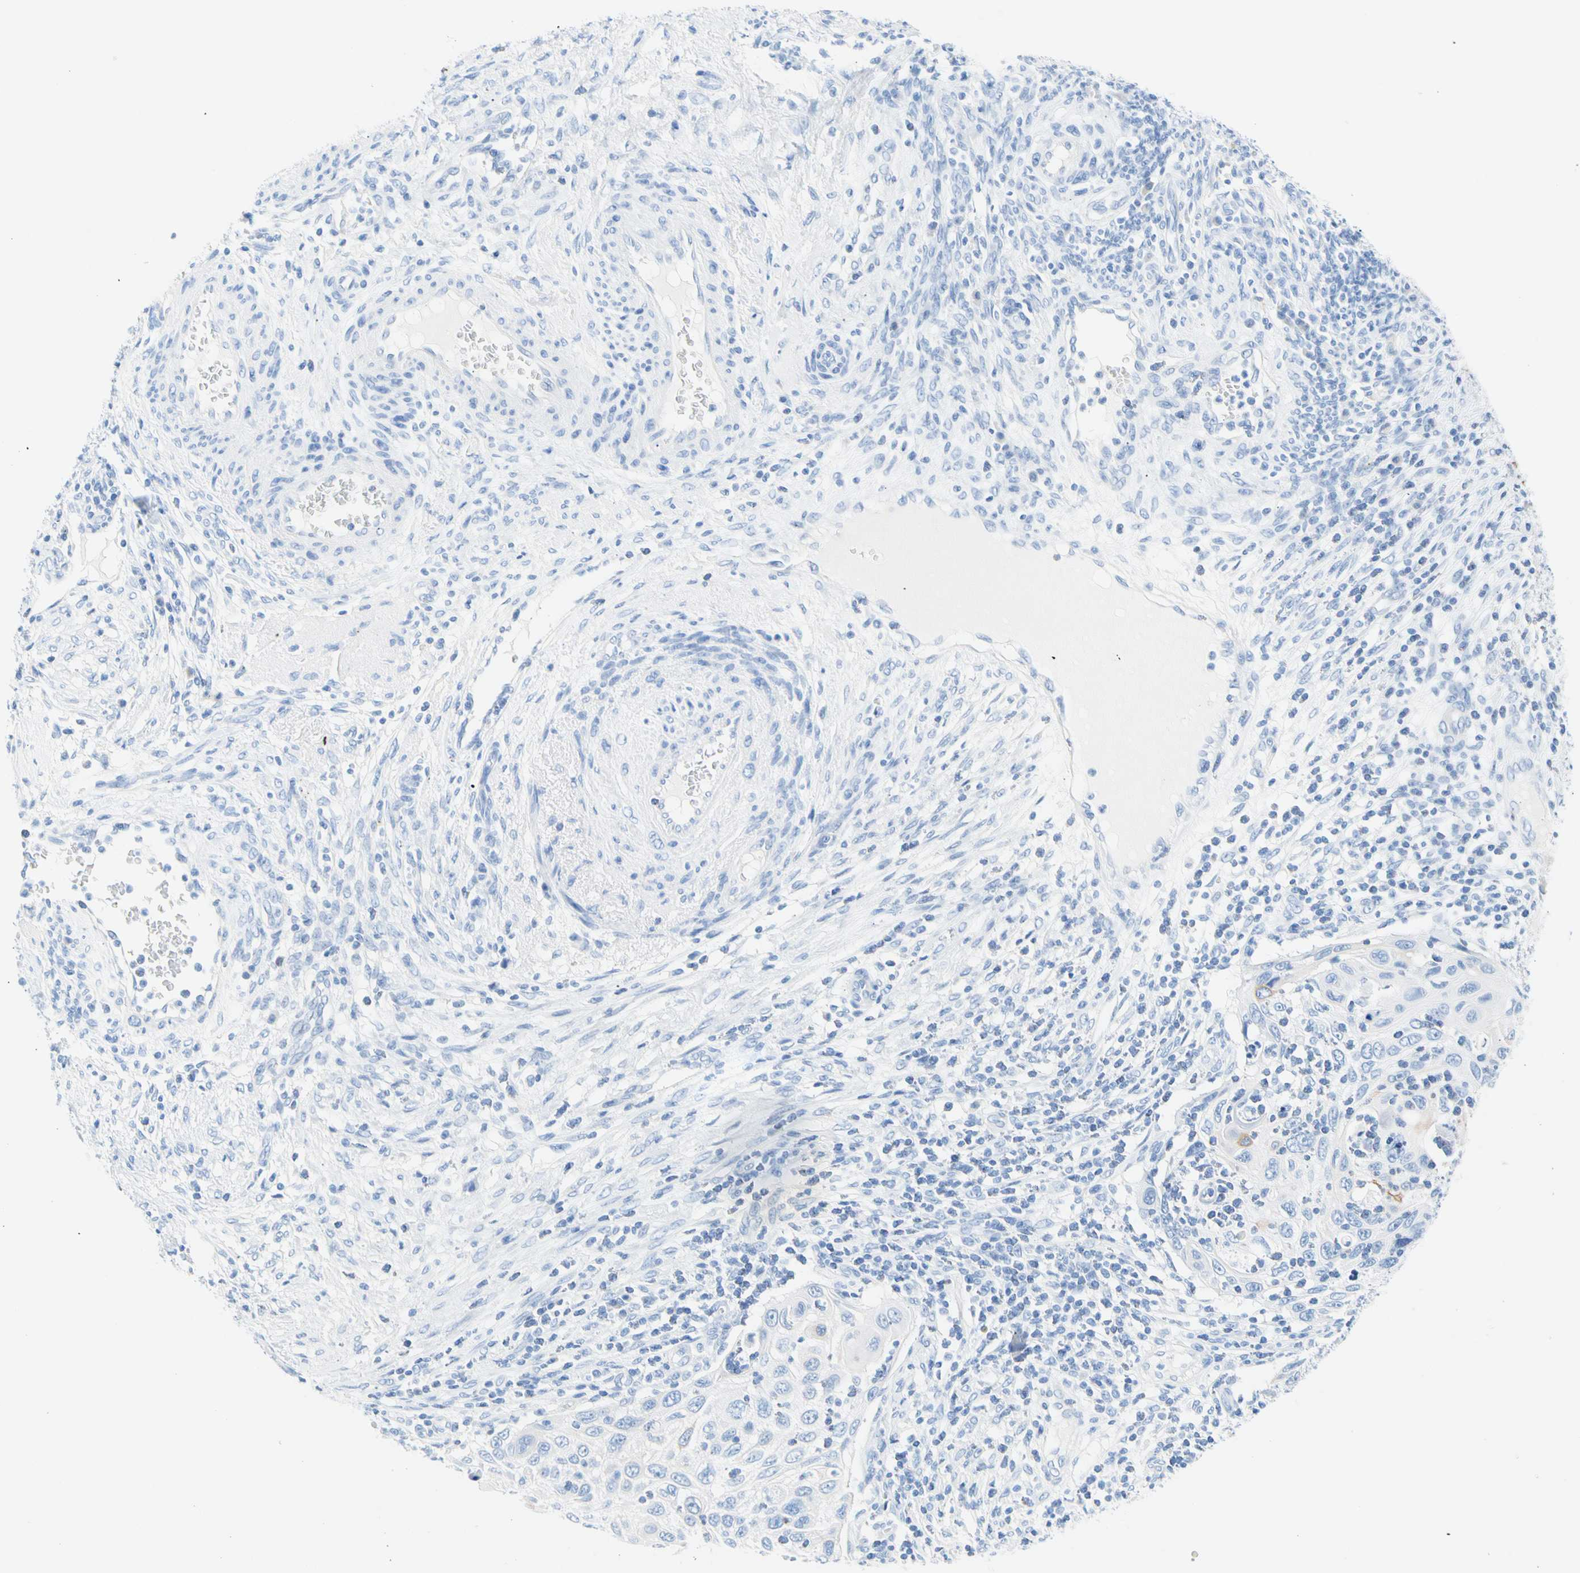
{"staining": {"intensity": "moderate", "quantity": "<25%", "location": "cytoplasmic/membranous"}, "tissue": "cervical cancer", "cell_type": "Tumor cells", "image_type": "cancer", "snomed": [{"axis": "morphology", "description": "Squamous cell carcinoma, NOS"}, {"axis": "topography", "description": "Cervix"}], "caption": "A photomicrograph showing moderate cytoplasmic/membranous staining in approximately <25% of tumor cells in cervical squamous cell carcinoma, as visualized by brown immunohistochemical staining.", "gene": "CEL", "patient": {"sex": "female", "age": 70}}